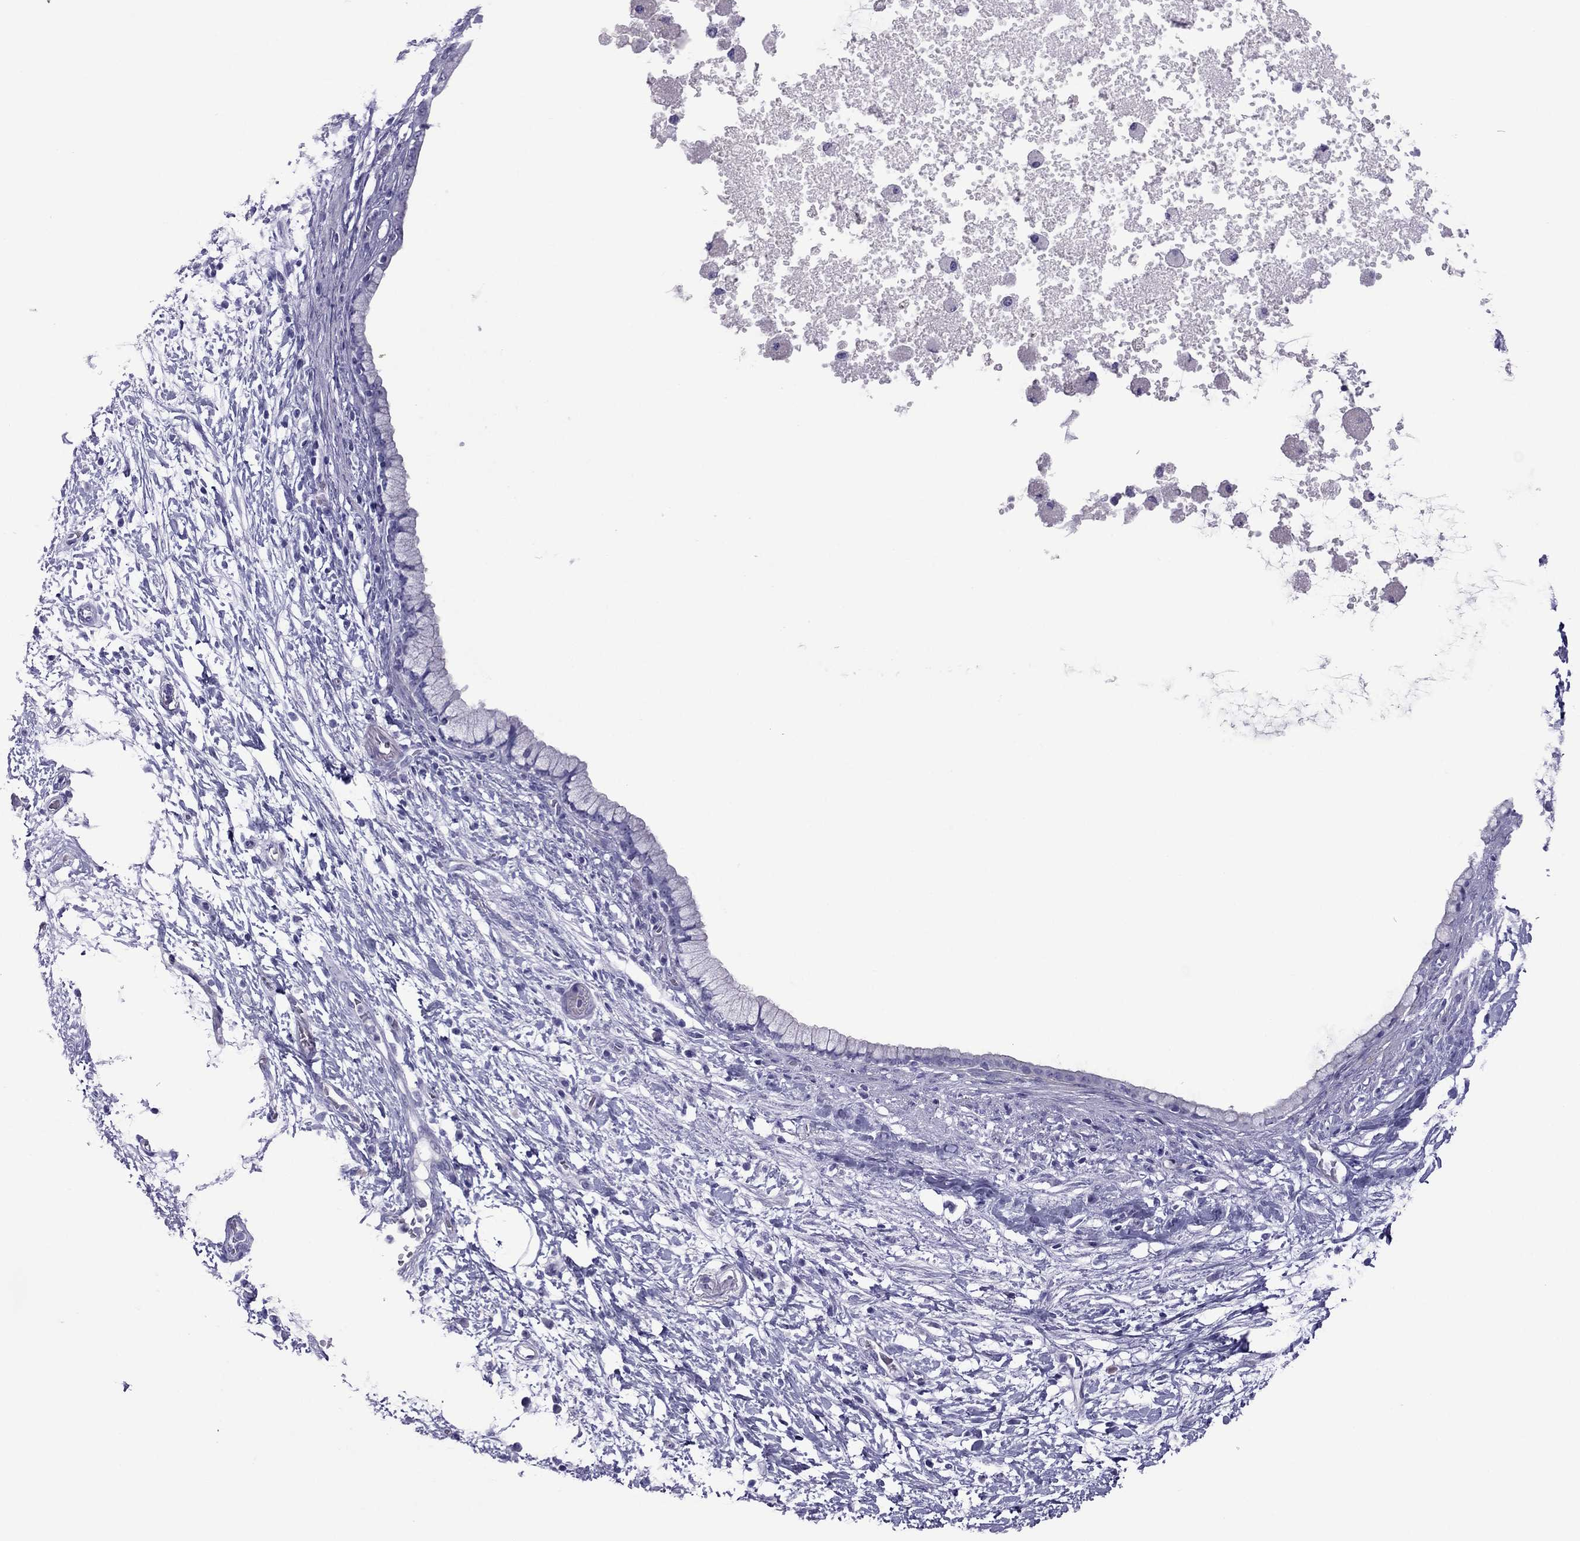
{"staining": {"intensity": "negative", "quantity": "none", "location": "none"}, "tissue": "pancreatic cancer", "cell_type": "Tumor cells", "image_type": "cancer", "snomed": [{"axis": "morphology", "description": "Adenocarcinoma, NOS"}, {"axis": "topography", "description": "Pancreas"}], "caption": "The immunohistochemistry image has no significant positivity in tumor cells of adenocarcinoma (pancreatic) tissue.", "gene": "MYL11", "patient": {"sex": "female", "age": 72}}